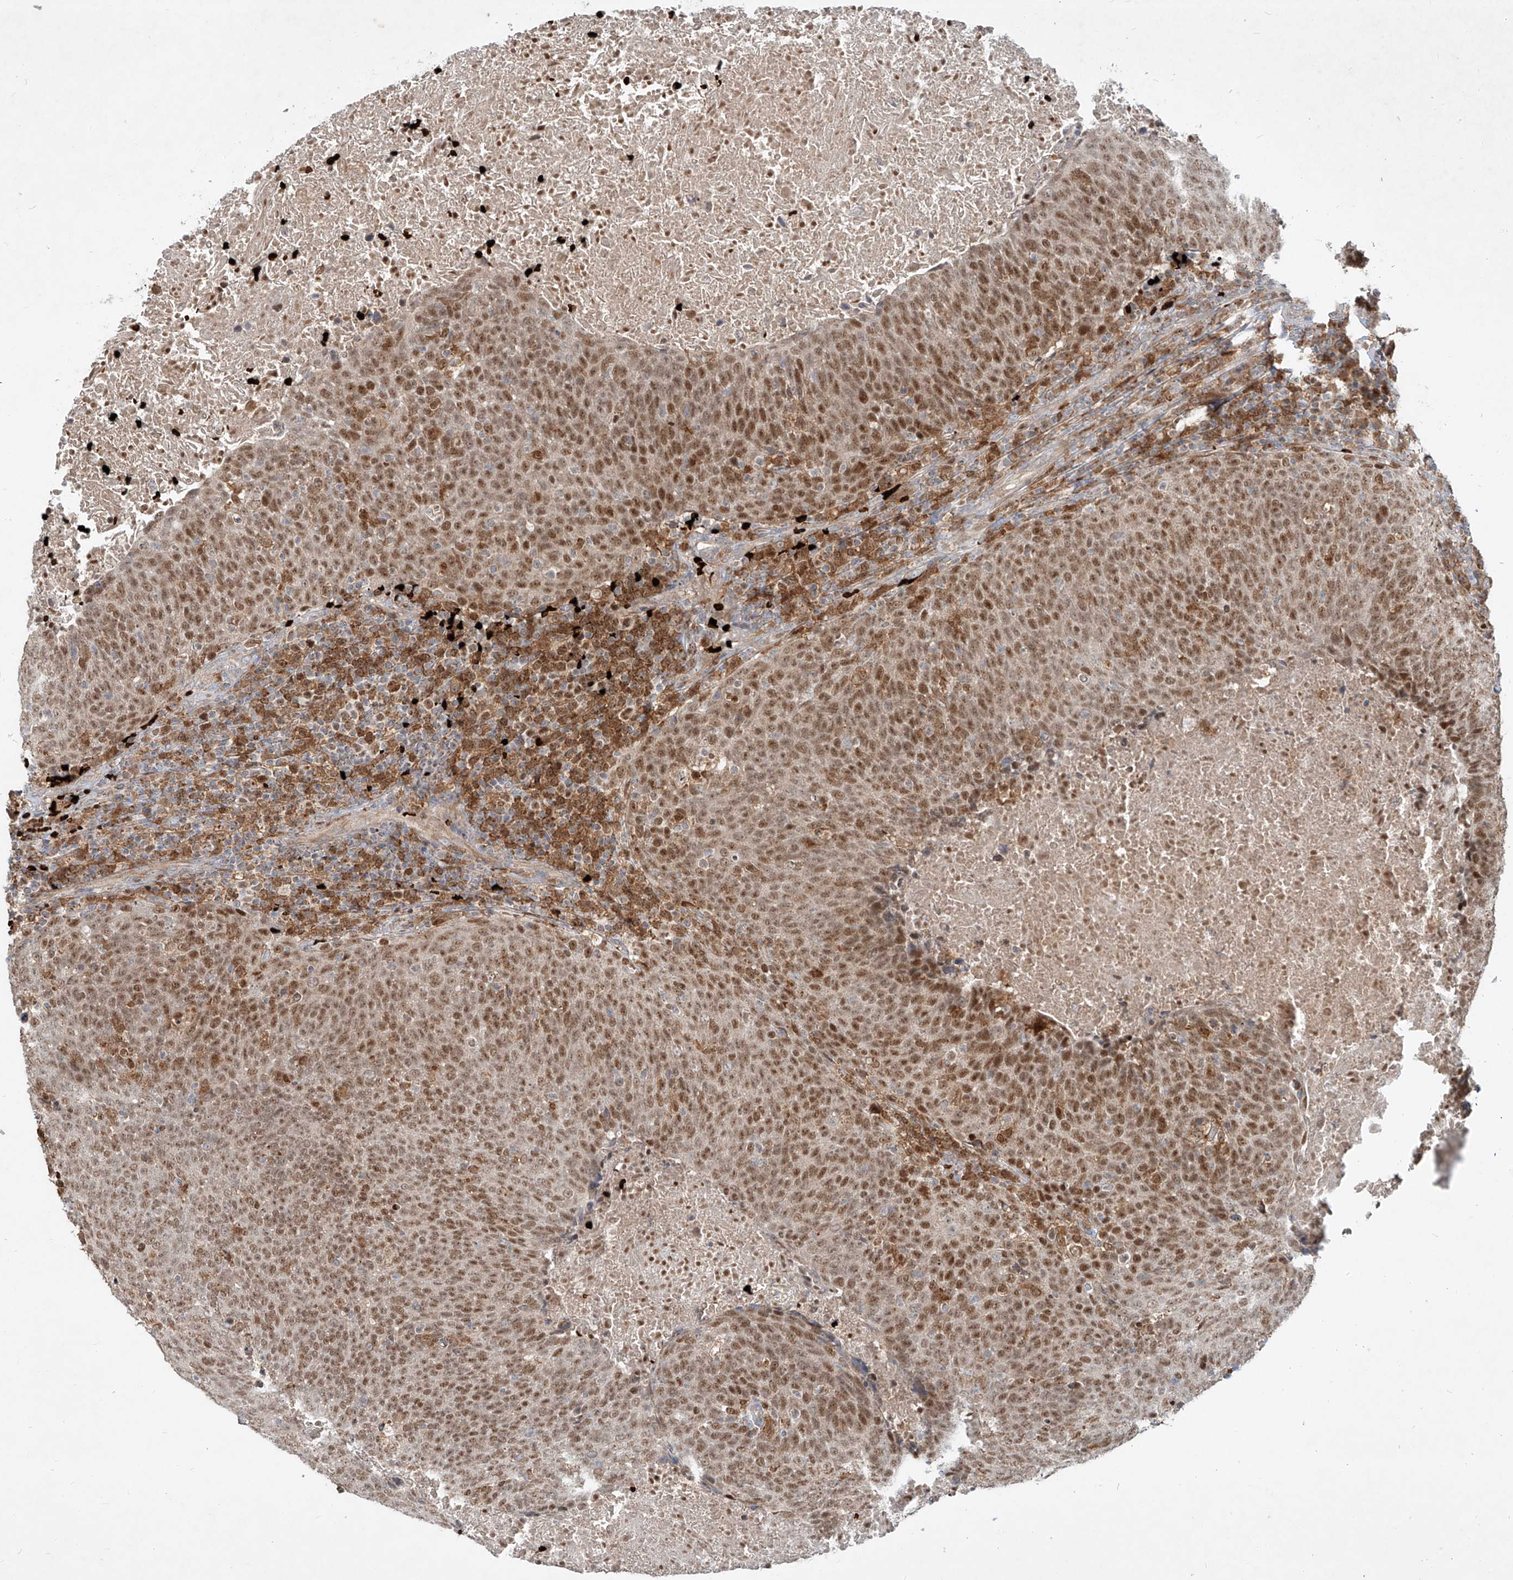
{"staining": {"intensity": "moderate", "quantity": ">75%", "location": "nuclear"}, "tissue": "head and neck cancer", "cell_type": "Tumor cells", "image_type": "cancer", "snomed": [{"axis": "morphology", "description": "Squamous cell carcinoma, NOS"}, {"axis": "morphology", "description": "Squamous cell carcinoma, metastatic, NOS"}, {"axis": "topography", "description": "Lymph node"}, {"axis": "topography", "description": "Head-Neck"}], "caption": "Metastatic squamous cell carcinoma (head and neck) stained for a protein (brown) reveals moderate nuclear positive staining in about >75% of tumor cells.", "gene": "FGD2", "patient": {"sex": "male", "age": 62}}